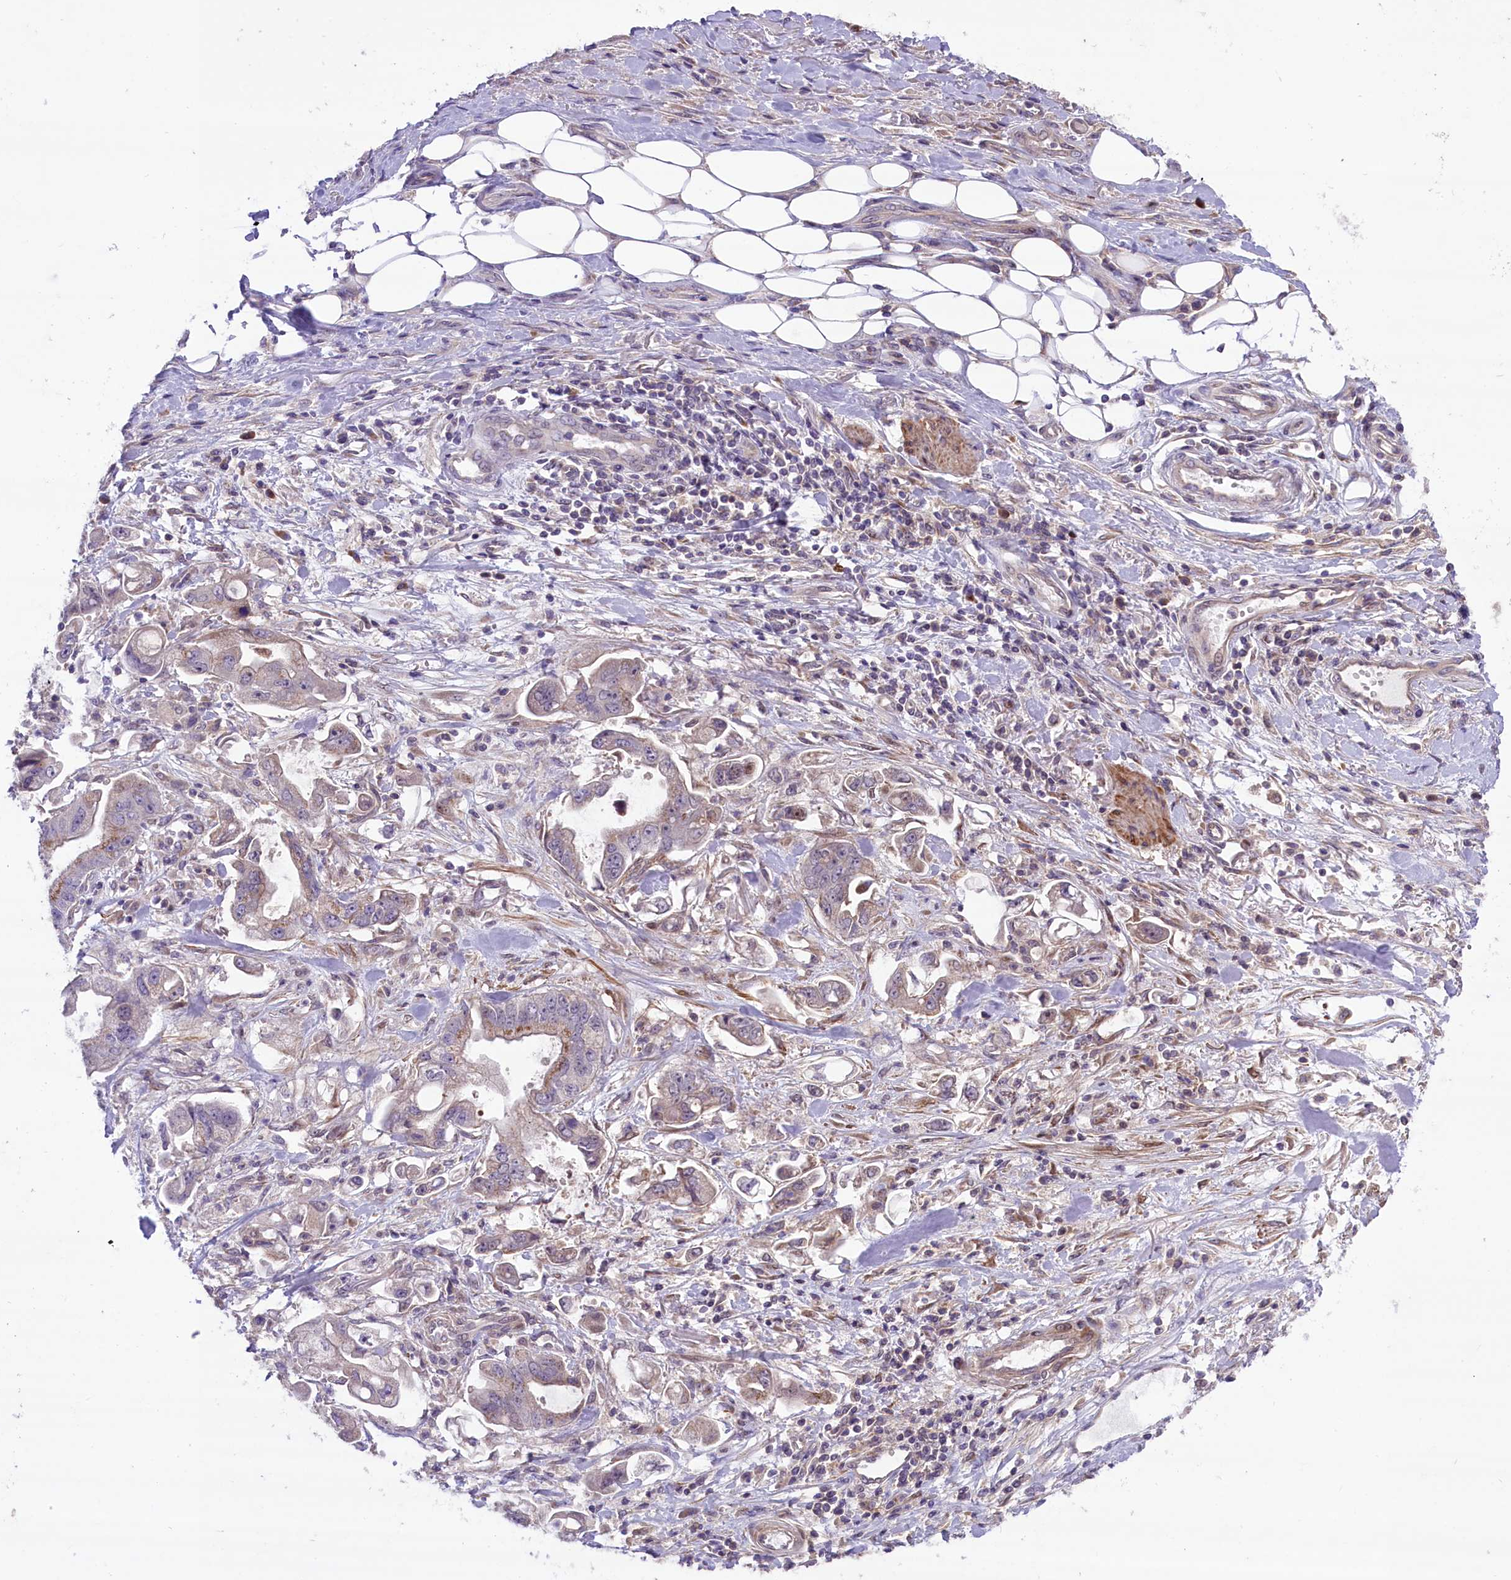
{"staining": {"intensity": "weak", "quantity": "<25%", "location": "cytoplasmic/membranous"}, "tissue": "stomach cancer", "cell_type": "Tumor cells", "image_type": "cancer", "snomed": [{"axis": "morphology", "description": "Adenocarcinoma, NOS"}, {"axis": "topography", "description": "Stomach"}], "caption": "IHC of adenocarcinoma (stomach) demonstrates no staining in tumor cells. Brightfield microscopy of immunohistochemistry stained with DAB (brown) and hematoxylin (blue), captured at high magnification.", "gene": "HDAC5", "patient": {"sex": "male", "age": 62}}